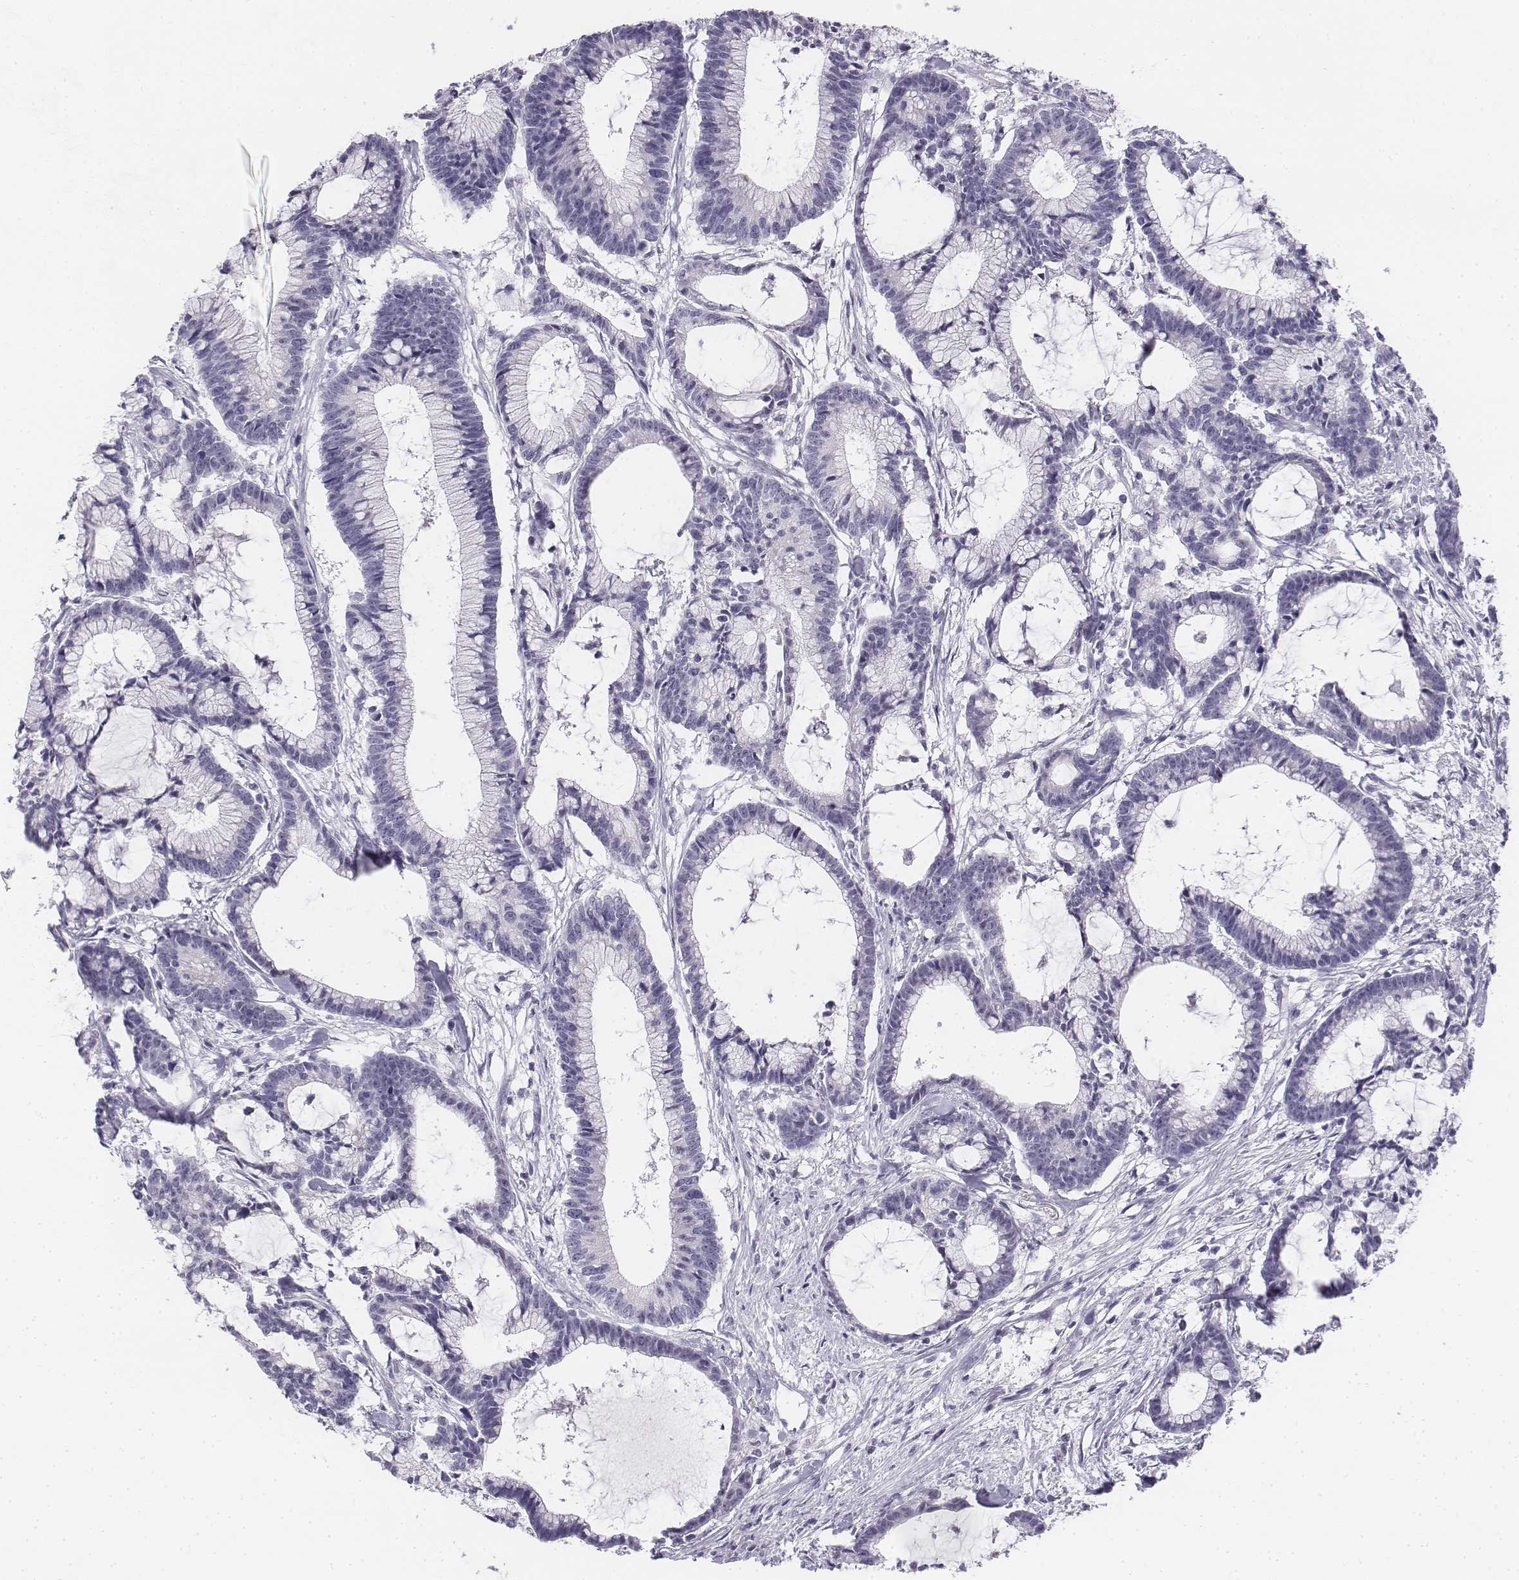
{"staining": {"intensity": "negative", "quantity": "none", "location": "none"}, "tissue": "colorectal cancer", "cell_type": "Tumor cells", "image_type": "cancer", "snomed": [{"axis": "morphology", "description": "Adenocarcinoma, NOS"}, {"axis": "topography", "description": "Colon"}], "caption": "Immunohistochemistry (IHC) image of neoplastic tissue: colorectal cancer (adenocarcinoma) stained with DAB (3,3'-diaminobenzidine) demonstrates no significant protein positivity in tumor cells. Nuclei are stained in blue.", "gene": "UCN2", "patient": {"sex": "female", "age": 78}}